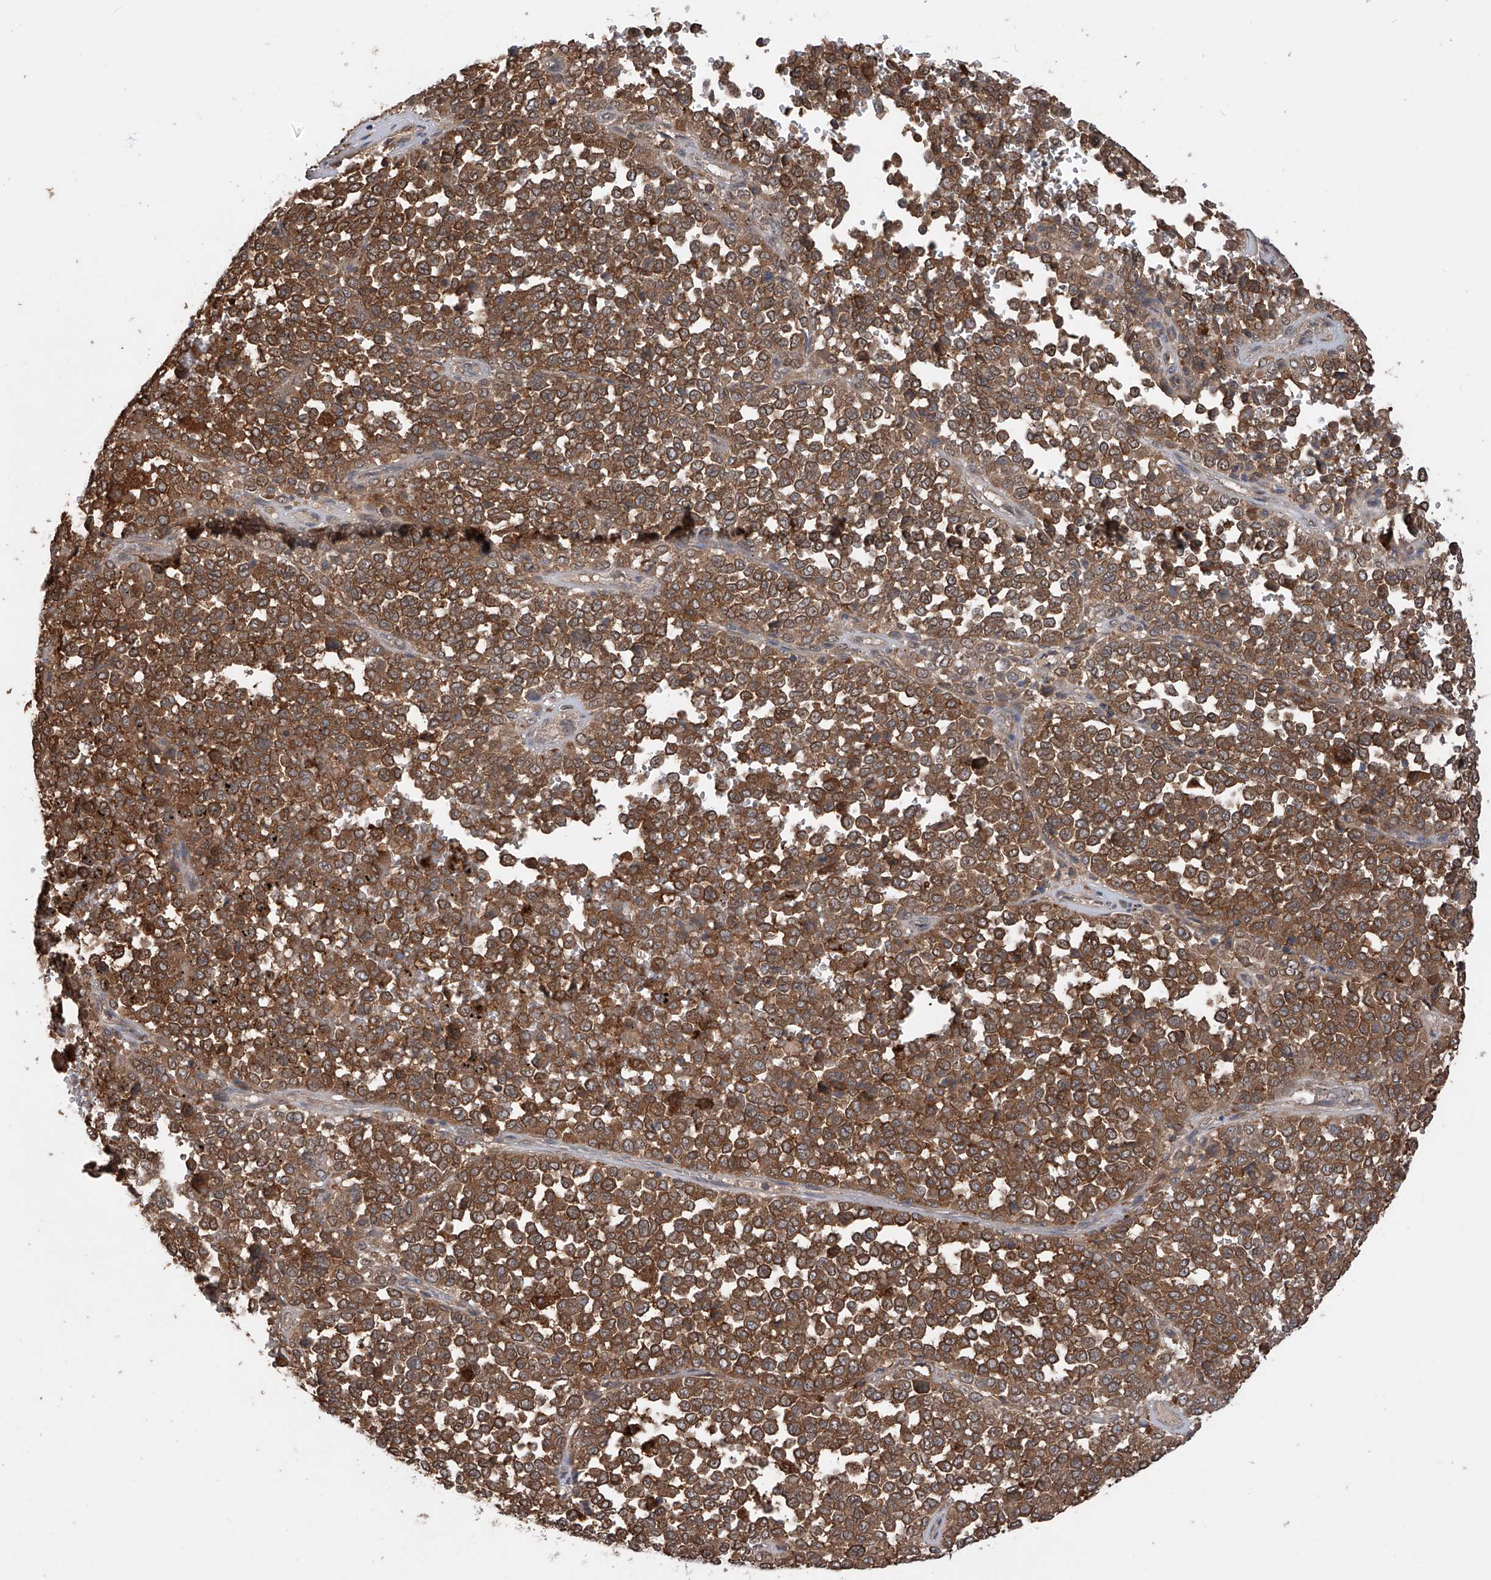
{"staining": {"intensity": "moderate", "quantity": ">75%", "location": "cytoplasmic/membranous"}, "tissue": "melanoma", "cell_type": "Tumor cells", "image_type": "cancer", "snomed": [{"axis": "morphology", "description": "Malignant melanoma, Metastatic site"}, {"axis": "topography", "description": "Pancreas"}], "caption": "The image displays staining of malignant melanoma (metastatic site), revealing moderate cytoplasmic/membranous protein positivity (brown color) within tumor cells.", "gene": "HOXC8", "patient": {"sex": "female", "age": 30}}